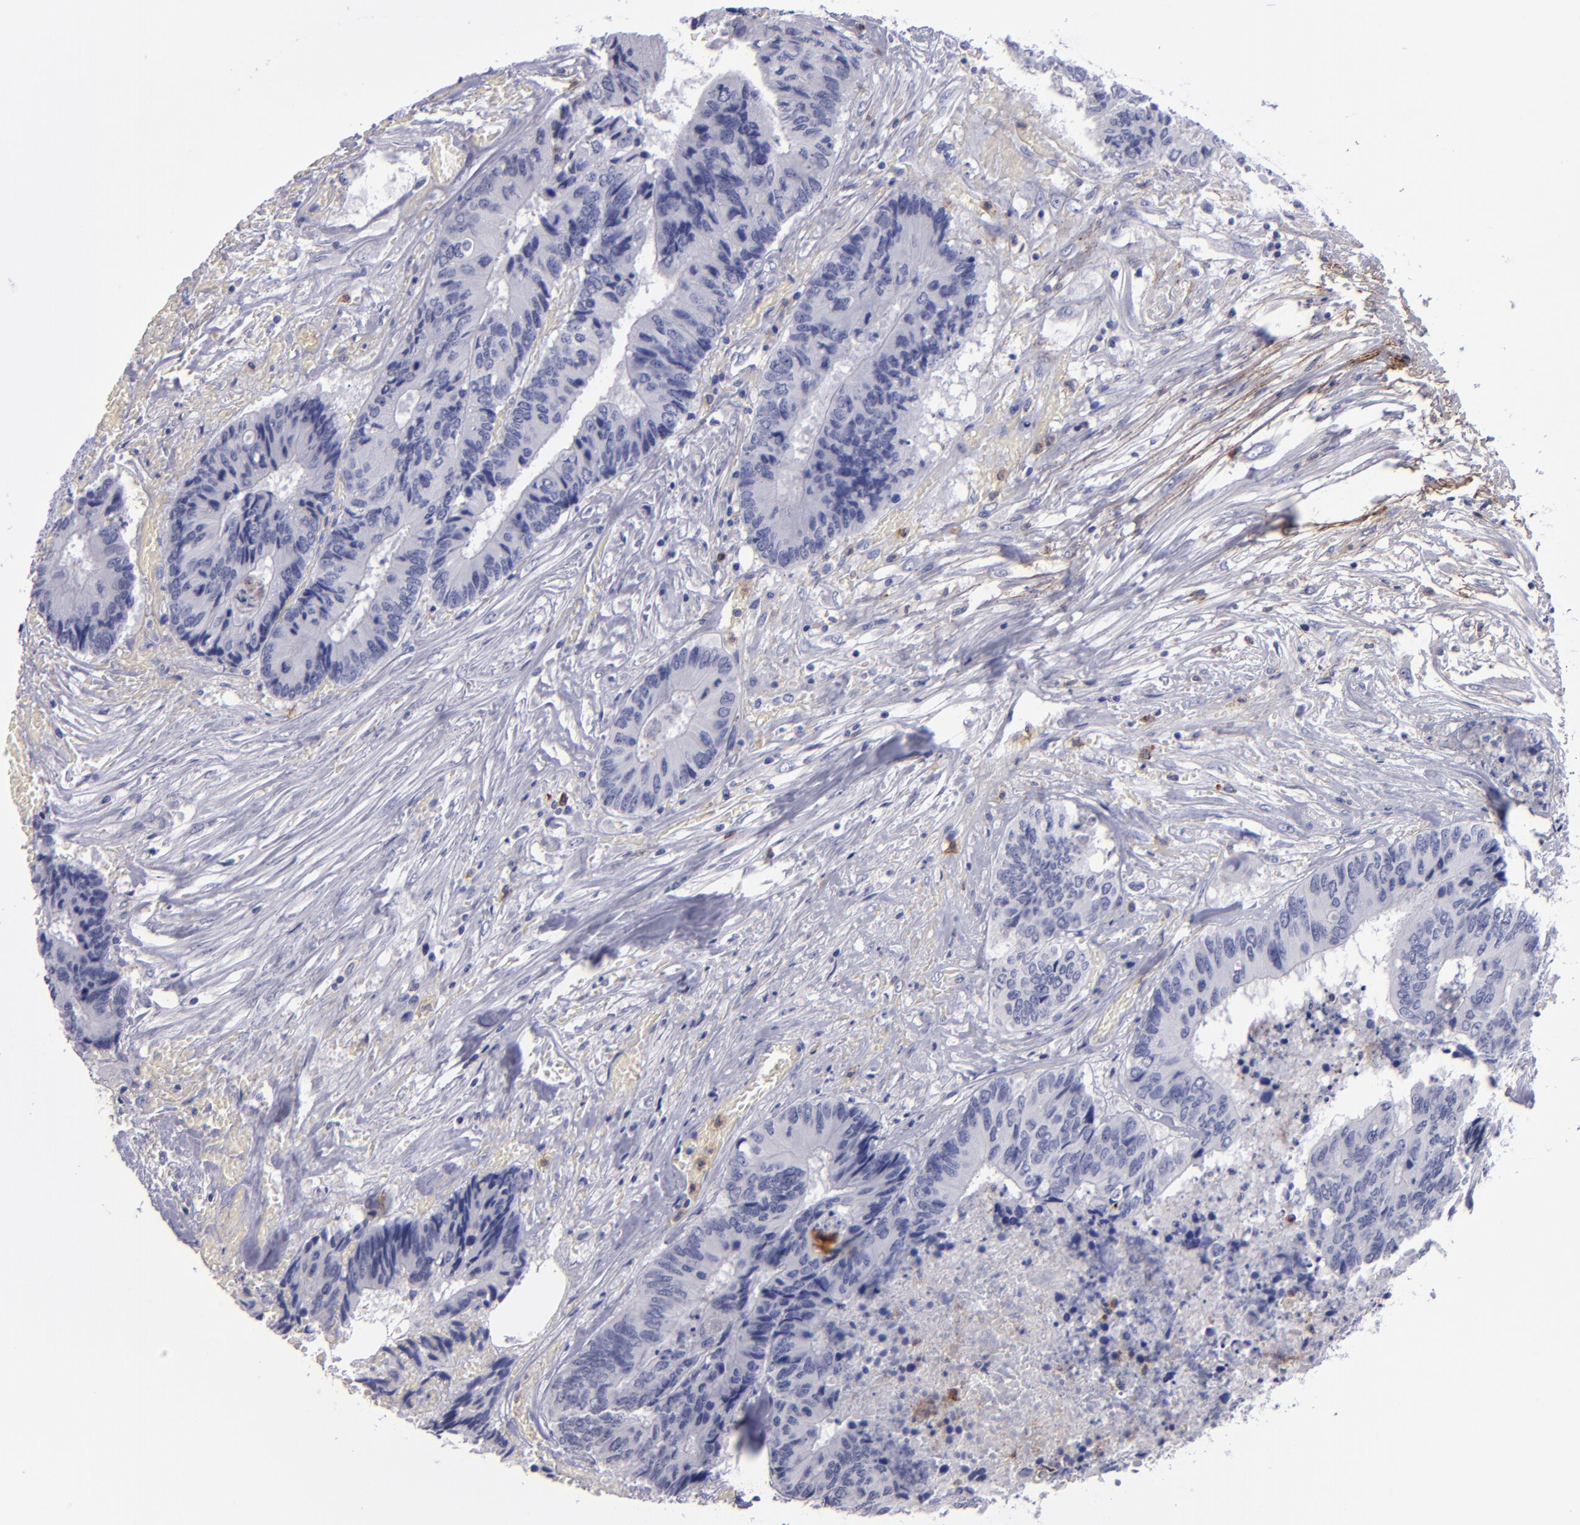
{"staining": {"intensity": "negative", "quantity": "none", "location": "none"}, "tissue": "colorectal cancer", "cell_type": "Tumor cells", "image_type": "cancer", "snomed": [{"axis": "morphology", "description": "Adenocarcinoma, NOS"}, {"axis": "topography", "description": "Rectum"}], "caption": "DAB immunohistochemical staining of adenocarcinoma (colorectal) shows no significant expression in tumor cells.", "gene": "CR1", "patient": {"sex": "male", "age": 55}}